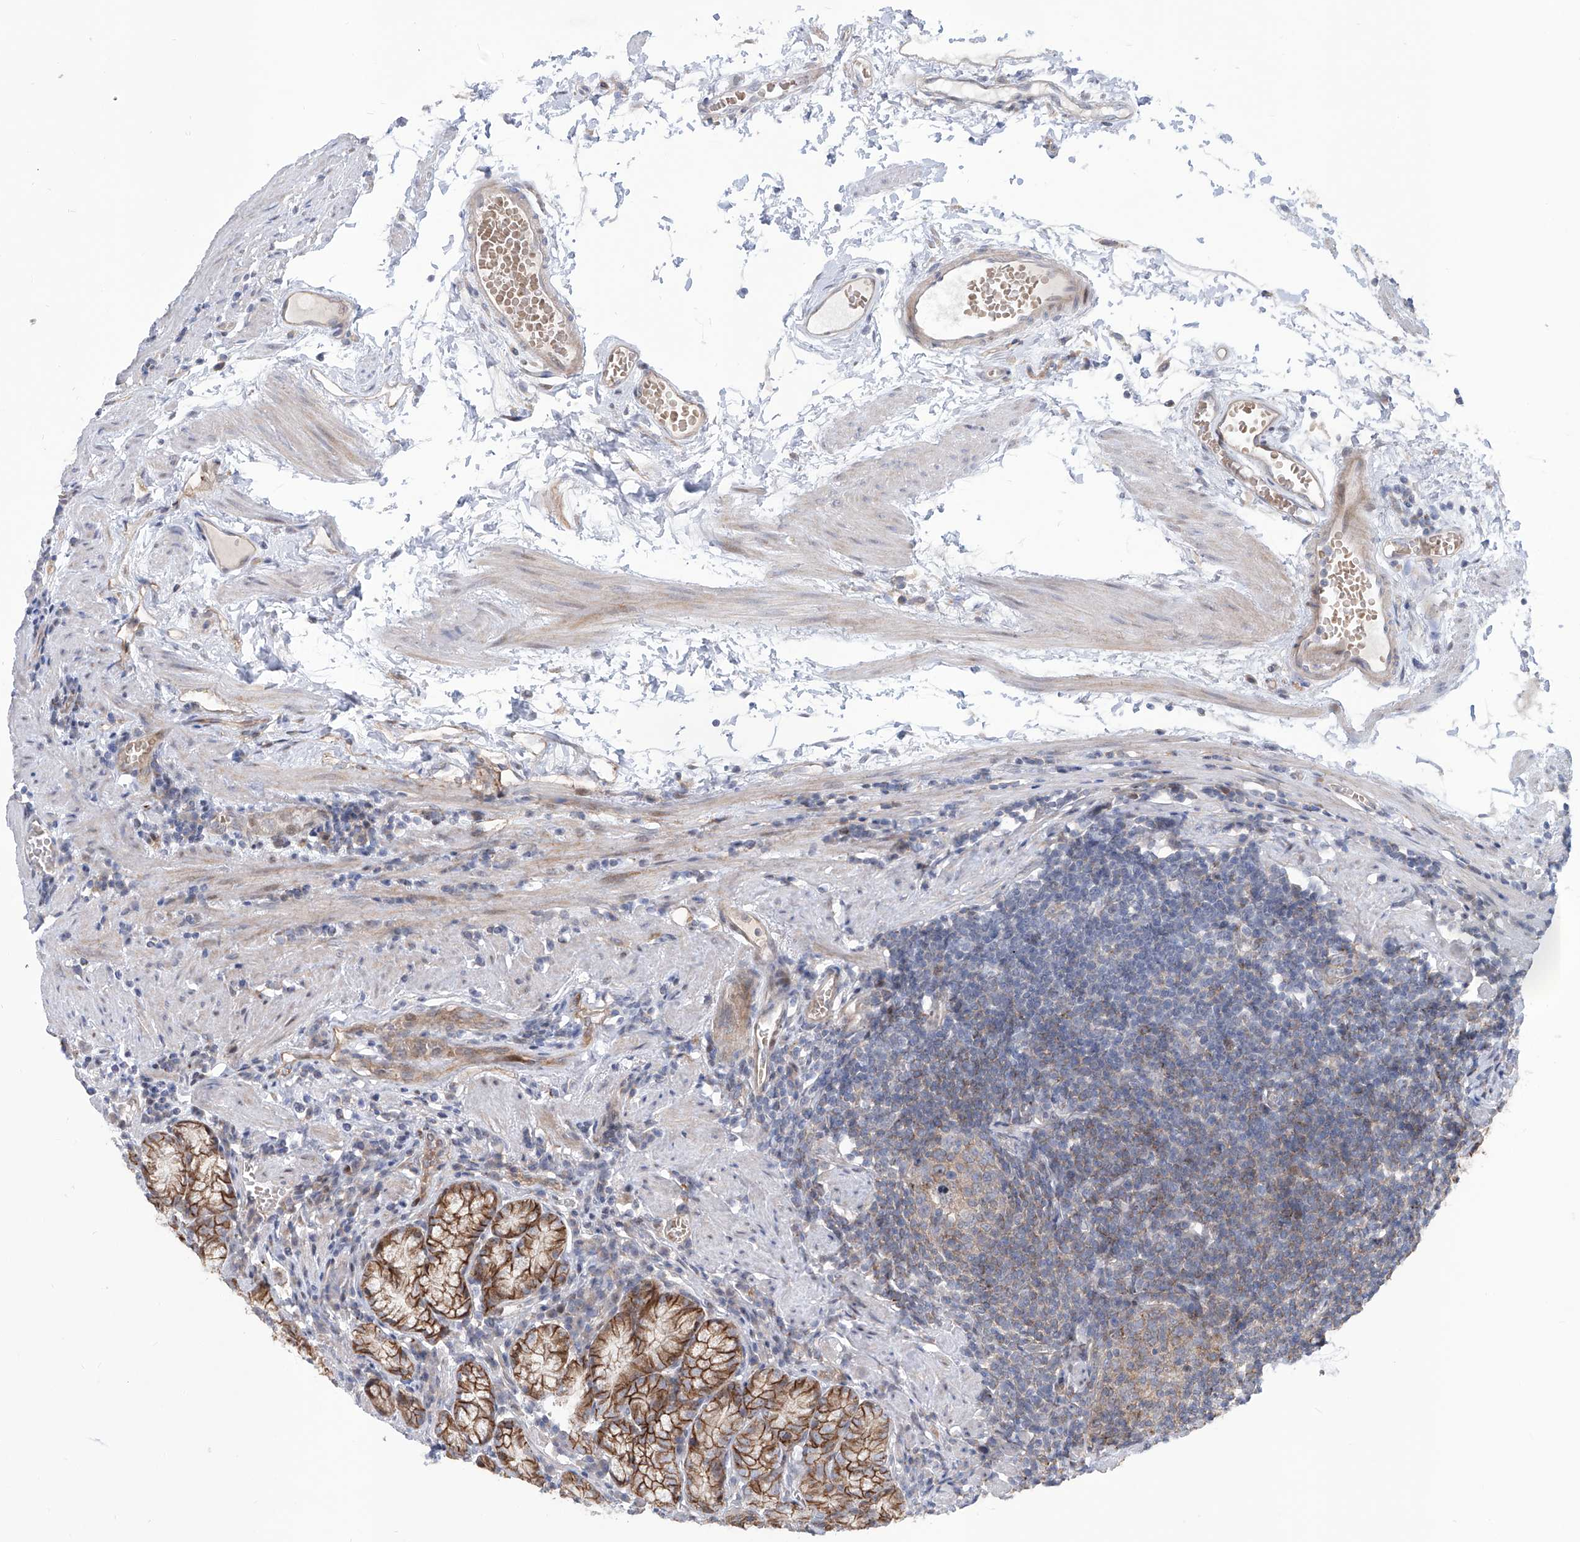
{"staining": {"intensity": "moderate", "quantity": ">75%", "location": "cytoplasmic/membranous"}, "tissue": "stomach", "cell_type": "Glandular cells", "image_type": "normal", "snomed": [{"axis": "morphology", "description": "Normal tissue, NOS"}, {"axis": "topography", "description": "Stomach"}], "caption": "Protein staining displays moderate cytoplasmic/membranous positivity in approximately >75% of glandular cells in unremarkable stomach. The staining was performed using DAB to visualize the protein expression in brown, while the nuclei were stained in blue with hematoxylin (Magnification: 20x).", "gene": "LRRC1", "patient": {"sex": "male", "age": 55}}